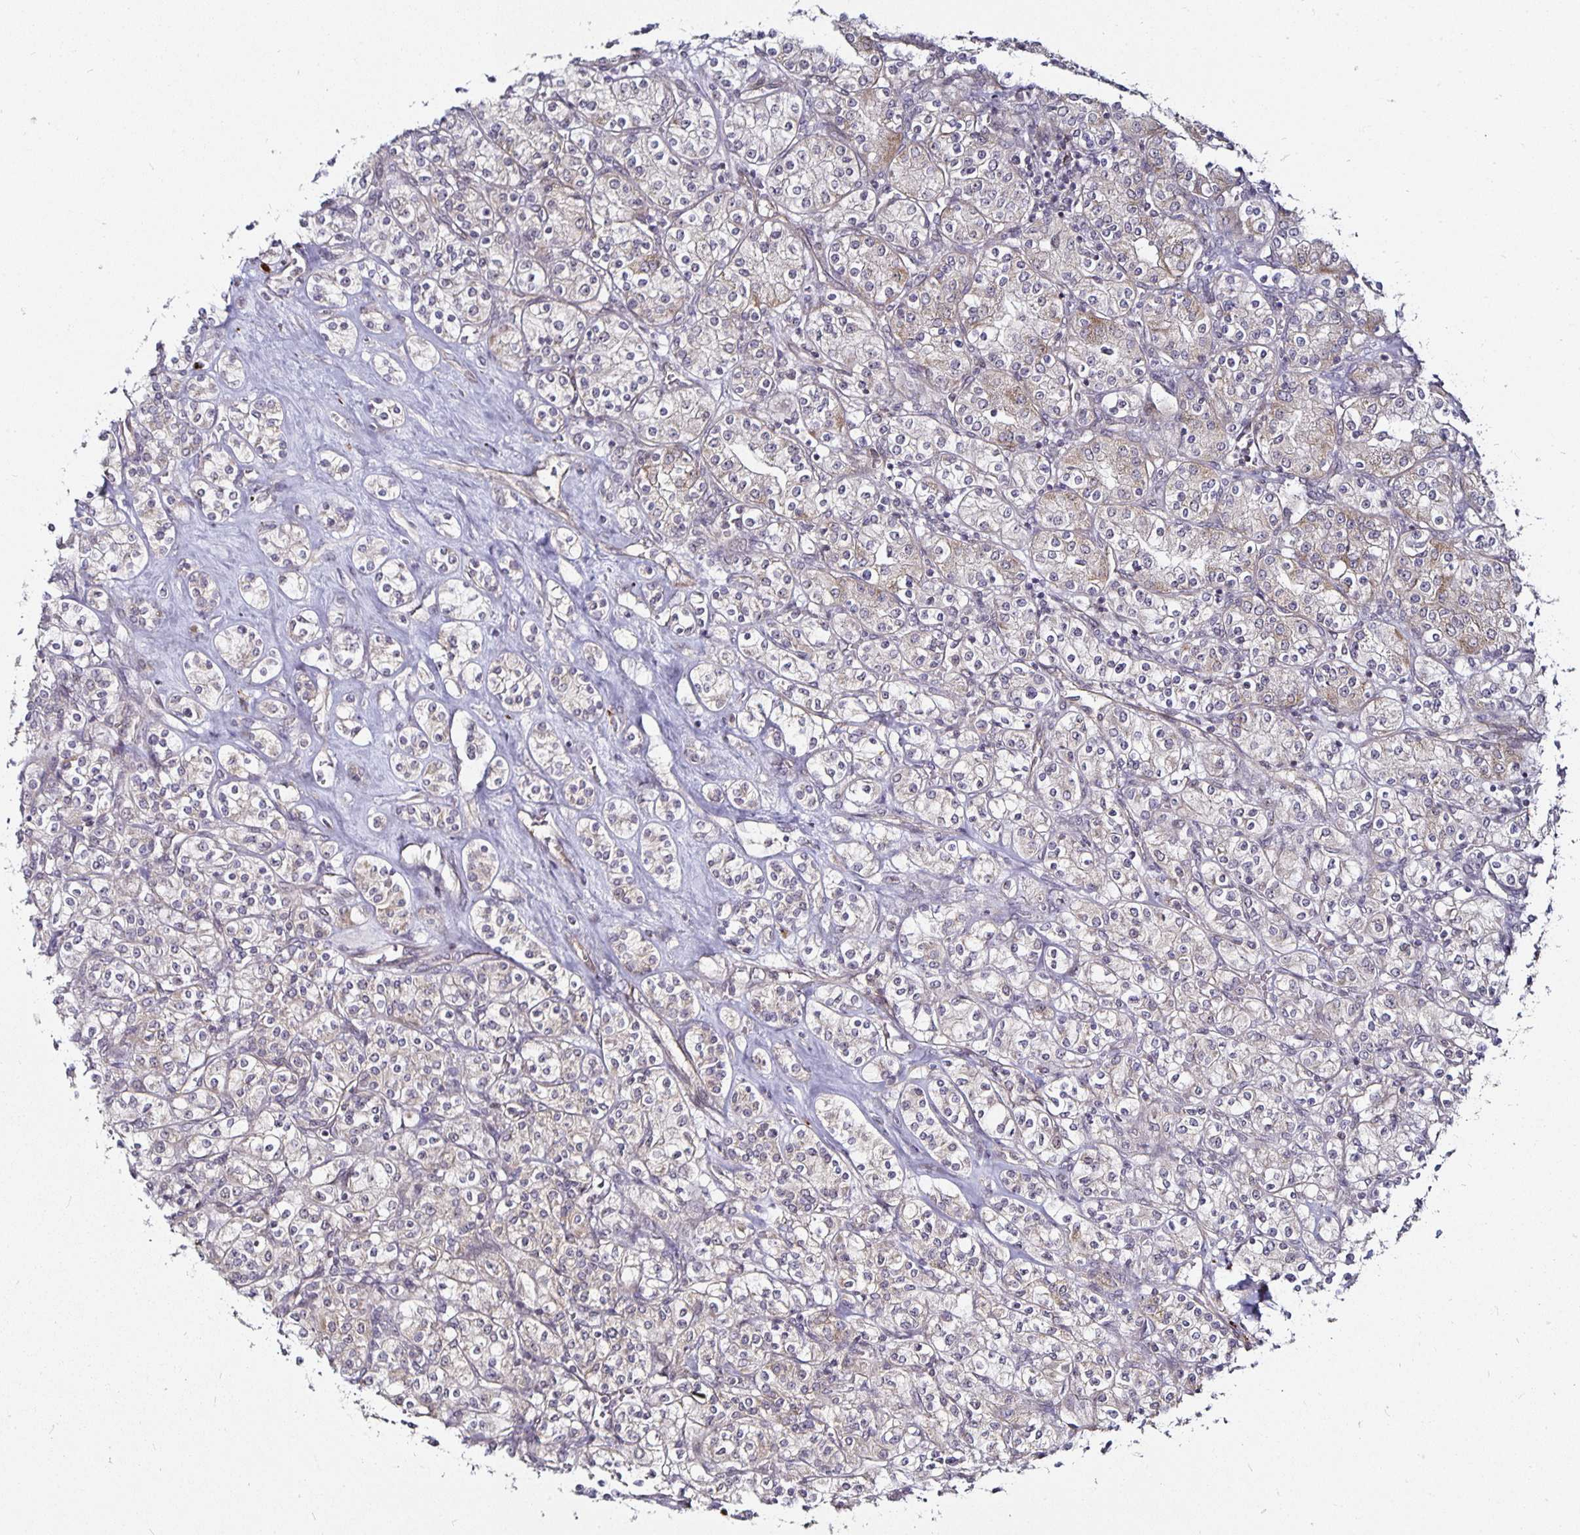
{"staining": {"intensity": "negative", "quantity": "none", "location": "none"}, "tissue": "renal cancer", "cell_type": "Tumor cells", "image_type": "cancer", "snomed": [{"axis": "morphology", "description": "Adenocarcinoma, NOS"}, {"axis": "topography", "description": "Kidney"}], "caption": "This is a histopathology image of IHC staining of renal cancer (adenocarcinoma), which shows no staining in tumor cells. (Brightfield microscopy of DAB (3,3'-diaminobenzidine) immunohistochemistry (IHC) at high magnification).", "gene": "CYP27A1", "patient": {"sex": "male", "age": 77}}